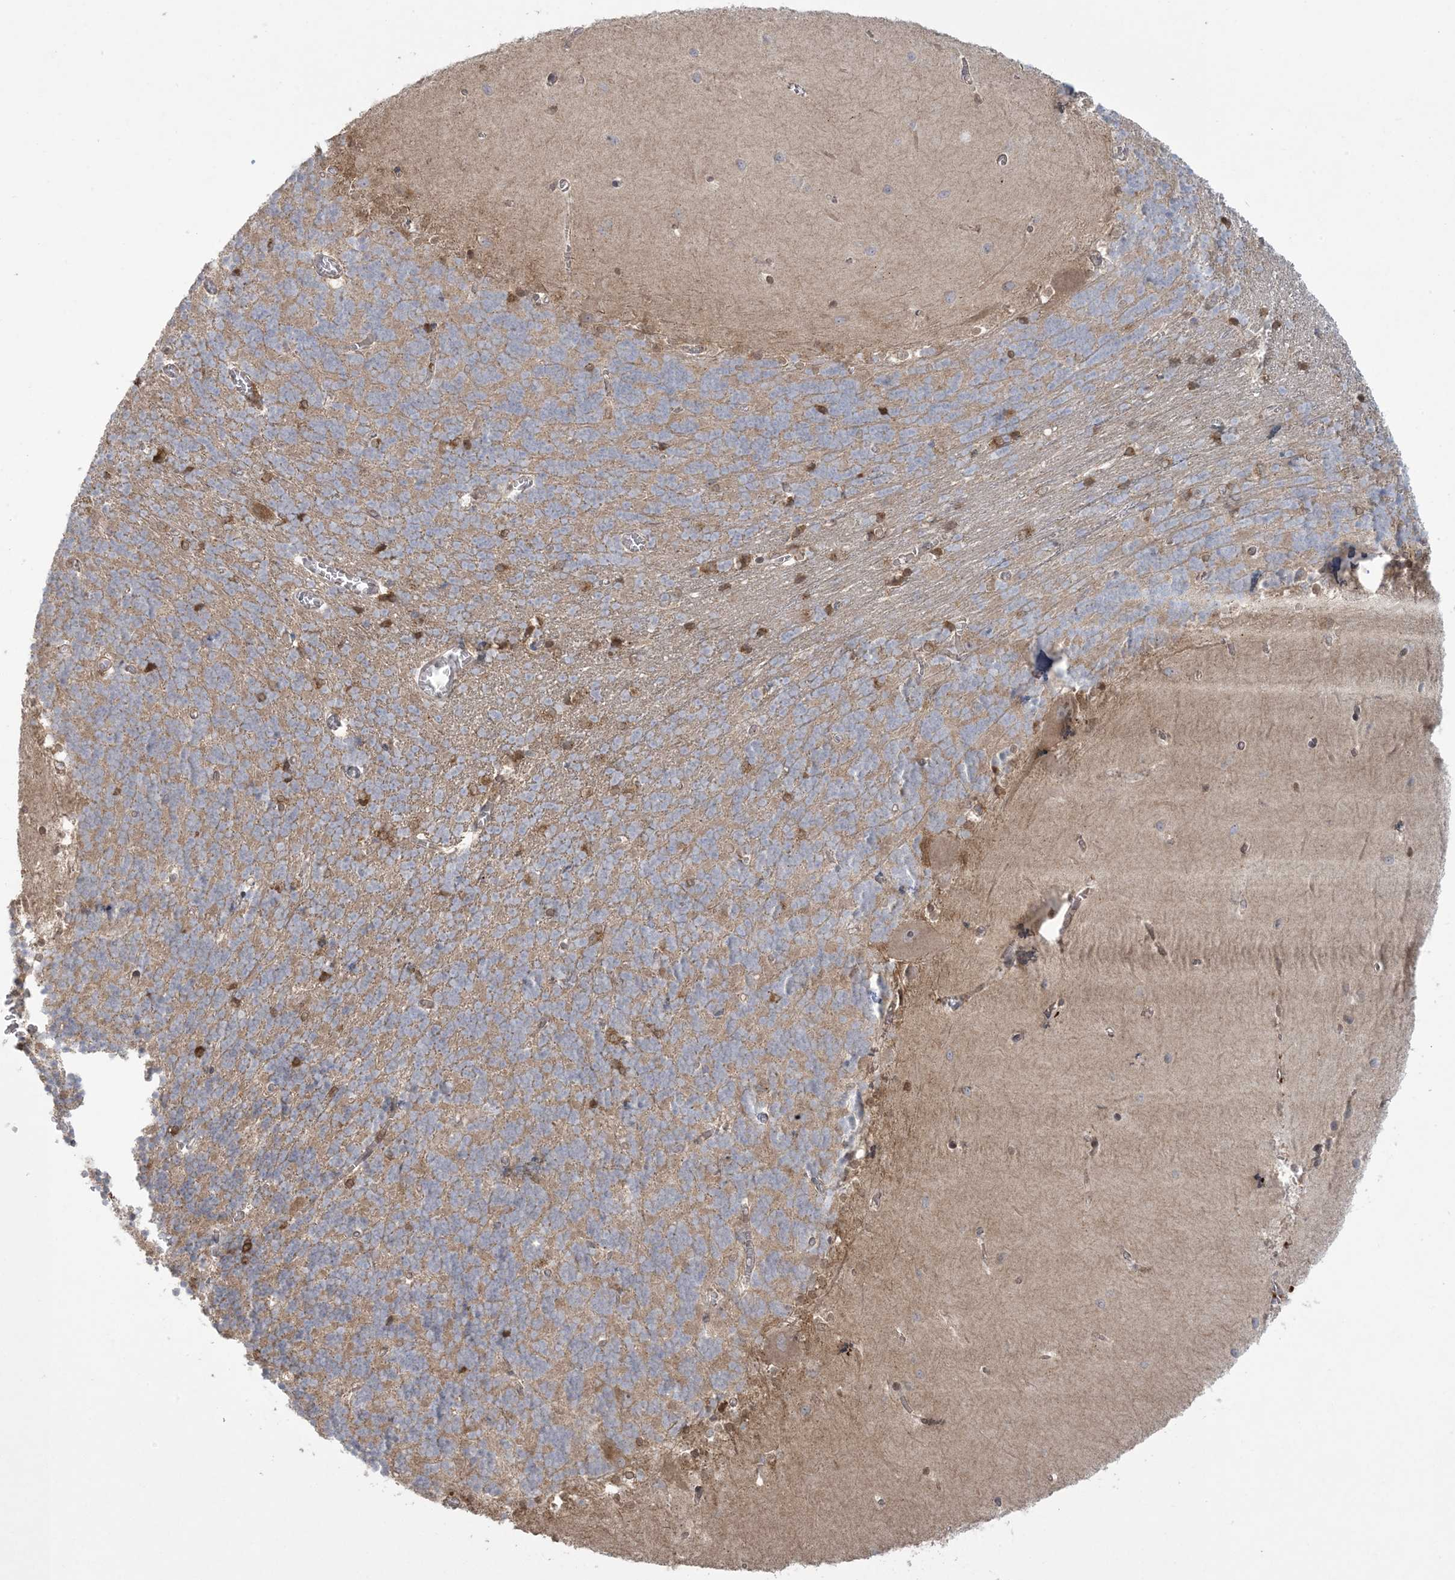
{"staining": {"intensity": "moderate", "quantity": "<25%", "location": "nuclear"}, "tissue": "cerebellum", "cell_type": "Cells in granular layer", "image_type": "normal", "snomed": [{"axis": "morphology", "description": "Normal tissue, NOS"}, {"axis": "topography", "description": "Cerebellum"}], "caption": "Immunohistochemical staining of unremarkable human cerebellum shows low levels of moderate nuclear staining in approximately <25% of cells in granular layer.", "gene": "ABCF3", "patient": {"sex": "male", "age": 37}}